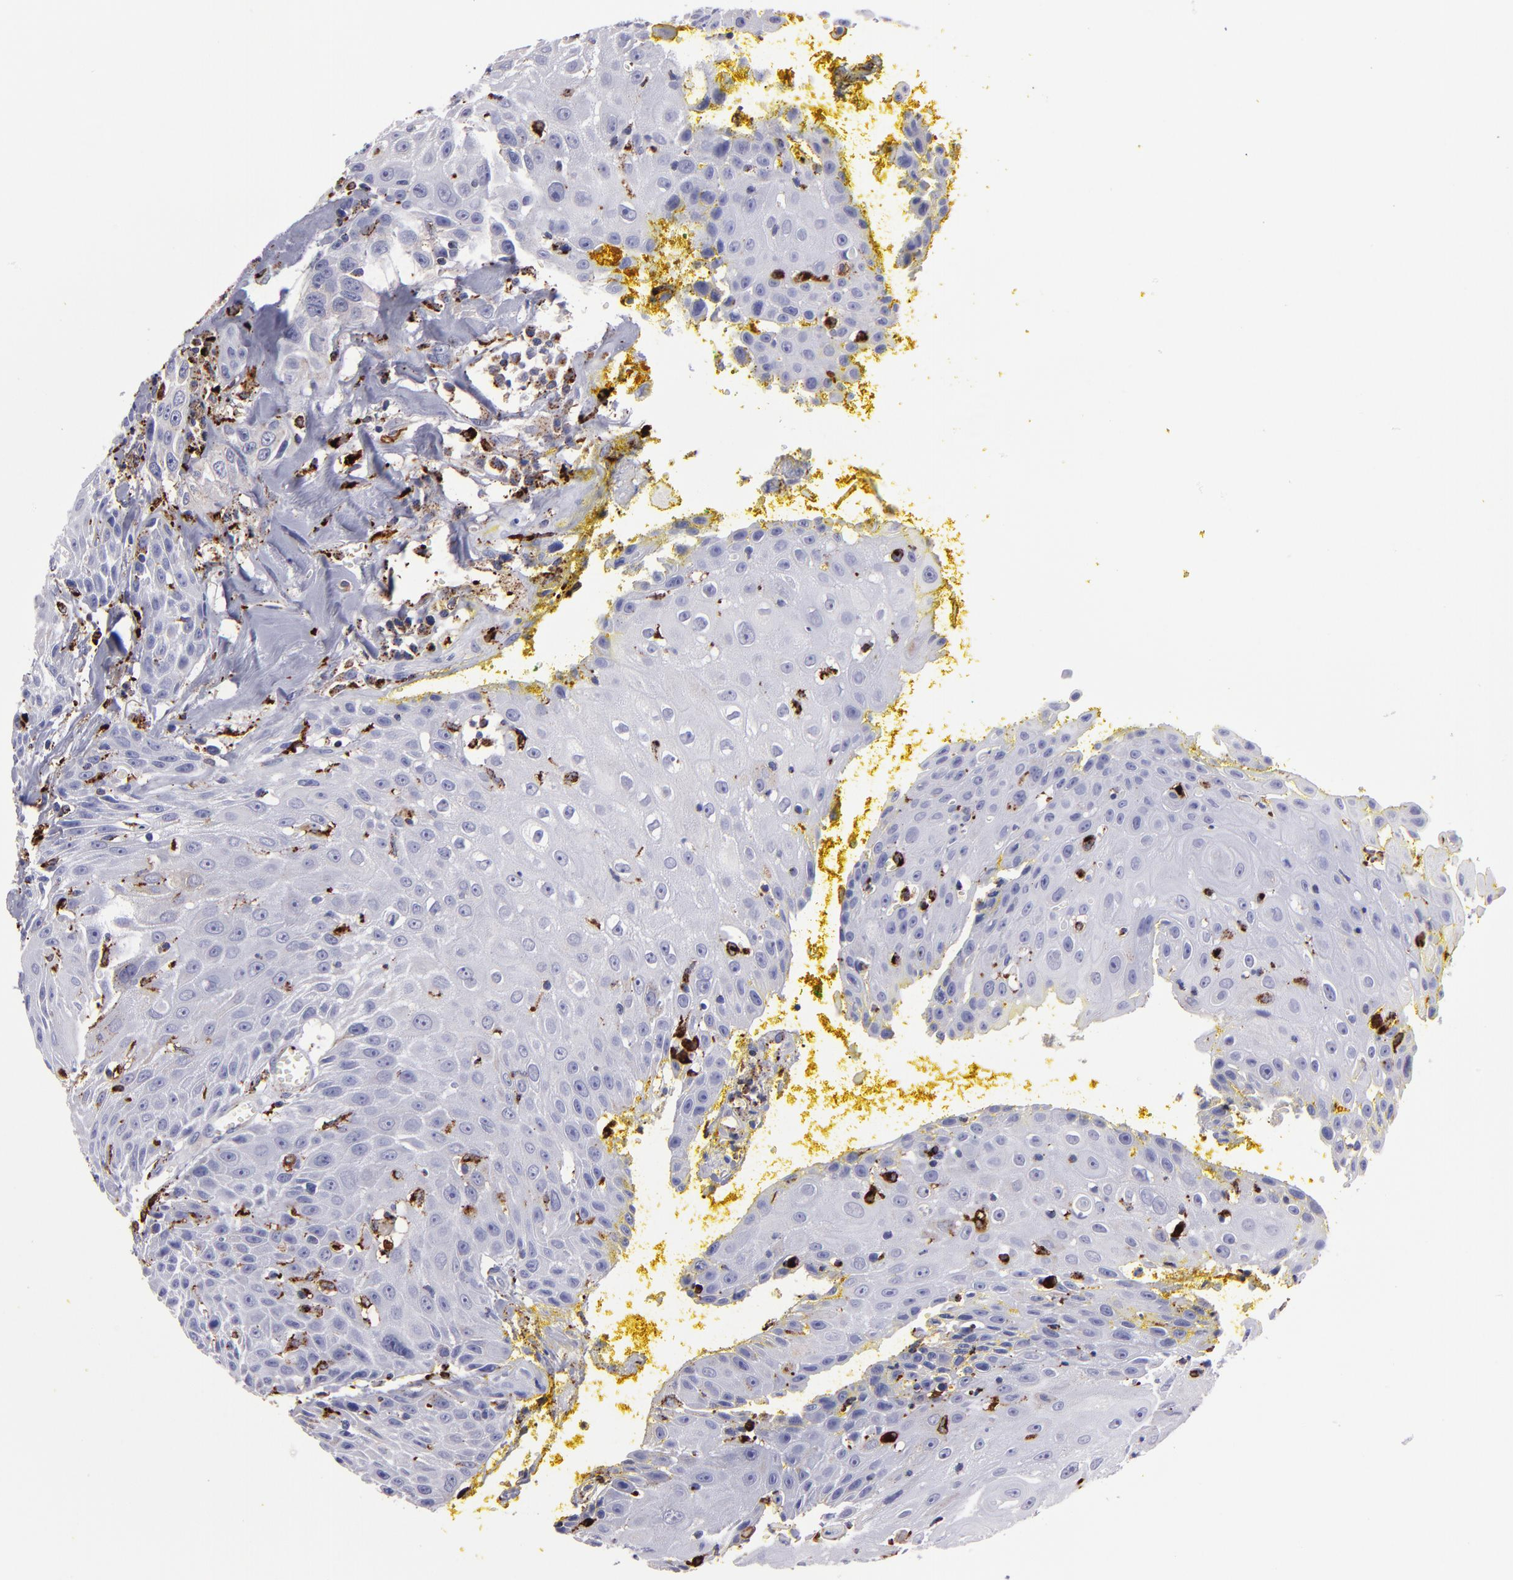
{"staining": {"intensity": "strong", "quantity": "<25%", "location": "cytoplasmic/membranous"}, "tissue": "head and neck cancer", "cell_type": "Tumor cells", "image_type": "cancer", "snomed": [{"axis": "morphology", "description": "Squamous cell carcinoma, NOS"}, {"axis": "topography", "description": "Oral tissue"}, {"axis": "topography", "description": "Head-Neck"}], "caption": "This is an image of immunohistochemistry staining of head and neck squamous cell carcinoma, which shows strong positivity in the cytoplasmic/membranous of tumor cells.", "gene": "CTSS", "patient": {"sex": "female", "age": 82}}